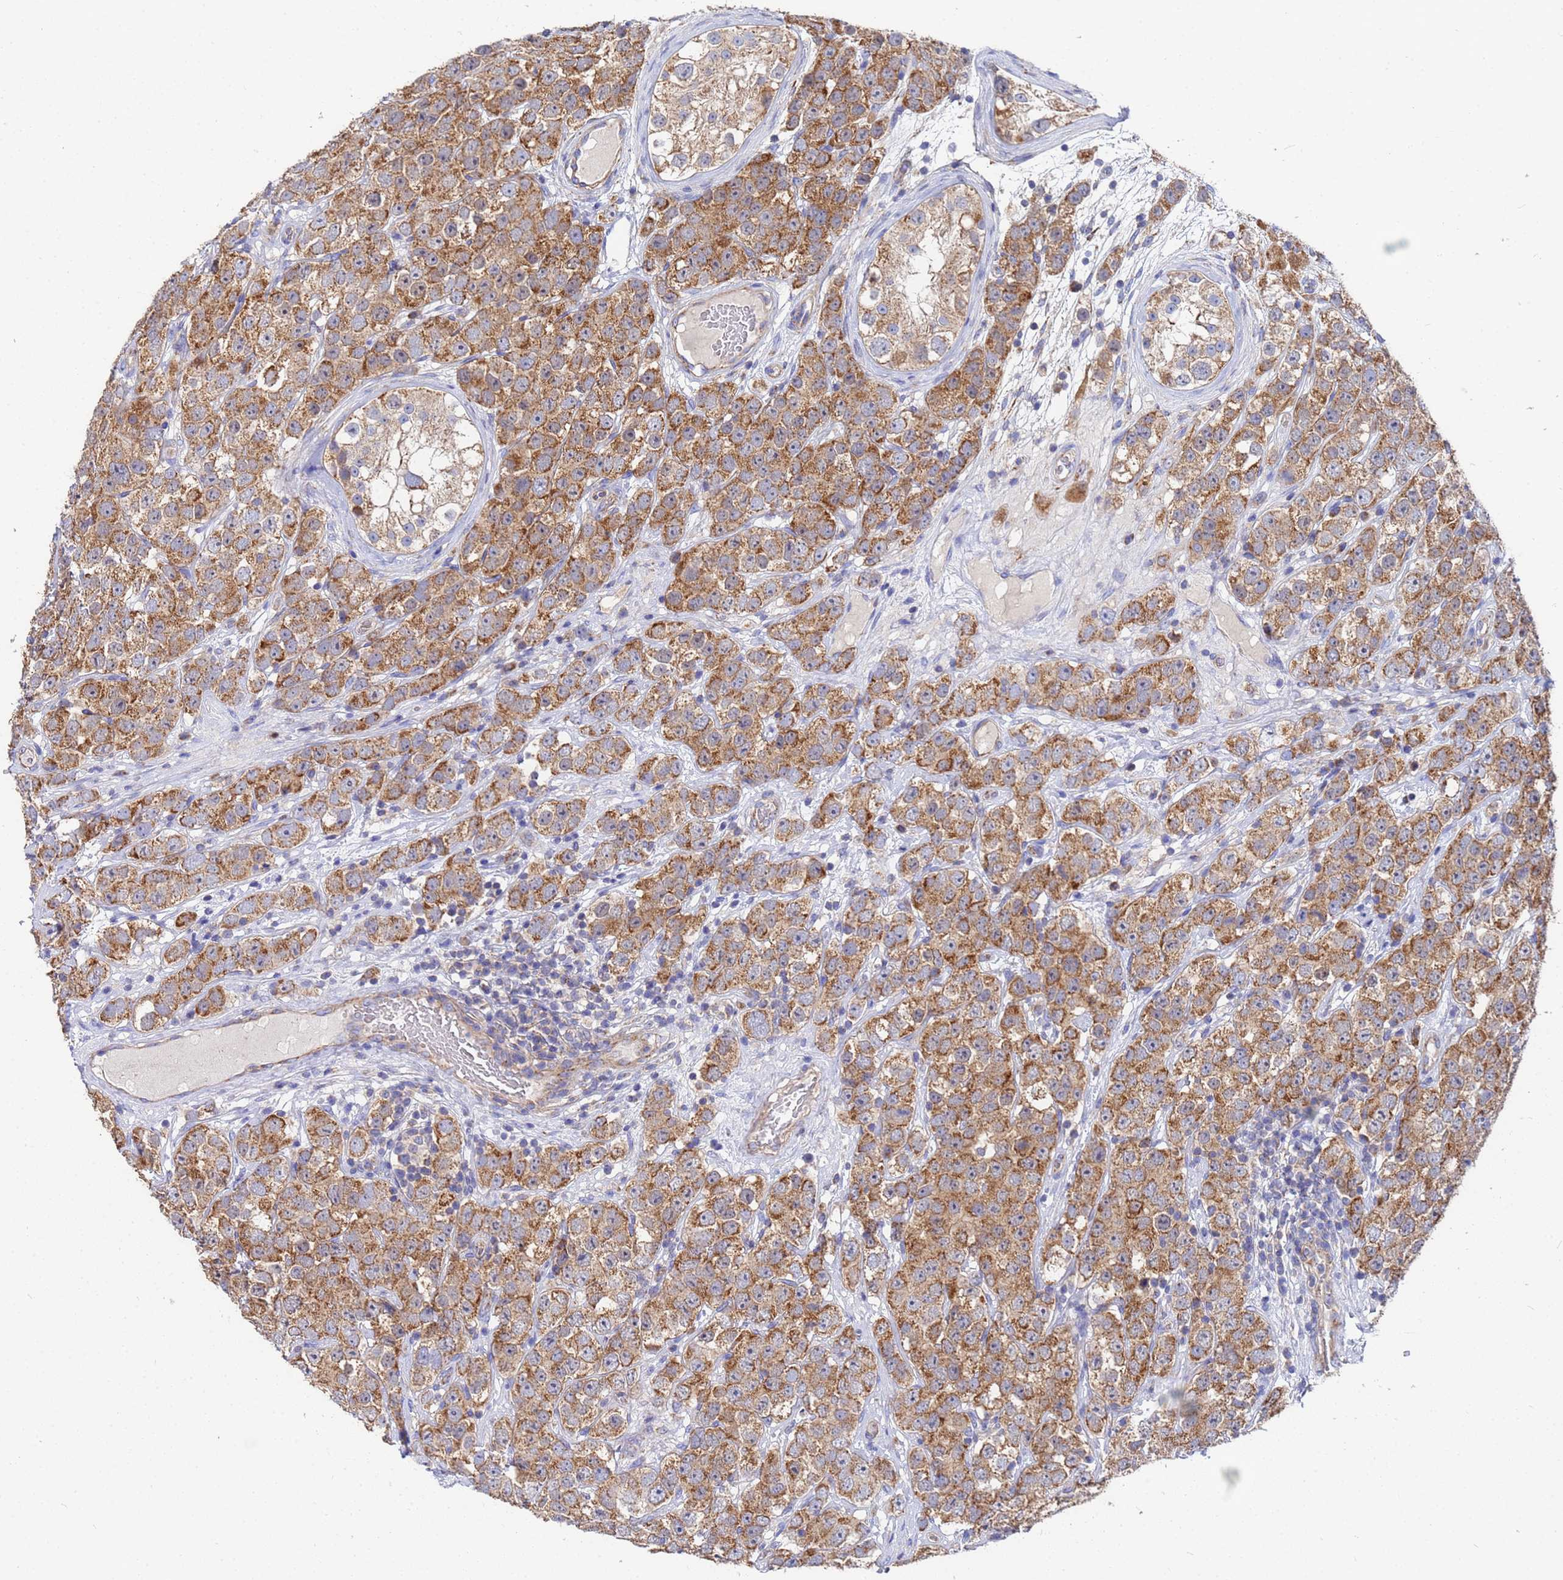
{"staining": {"intensity": "moderate", "quantity": ">75%", "location": "cytoplasmic/membranous"}, "tissue": "testis cancer", "cell_type": "Tumor cells", "image_type": "cancer", "snomed": [{"axis": "morphology", "description": "Seminoma, NOS"}, {"axis": "topography", "description": "Testis"}], "caption": "There is medium levels of moderate cytoplasmic/membranous positivity in tumor cells of testis seminoma, as demonstrated by immunohistochemical staining (brown color).", "gene": "FAHD2A", "patient": {"sex": "male", "age": 28}}